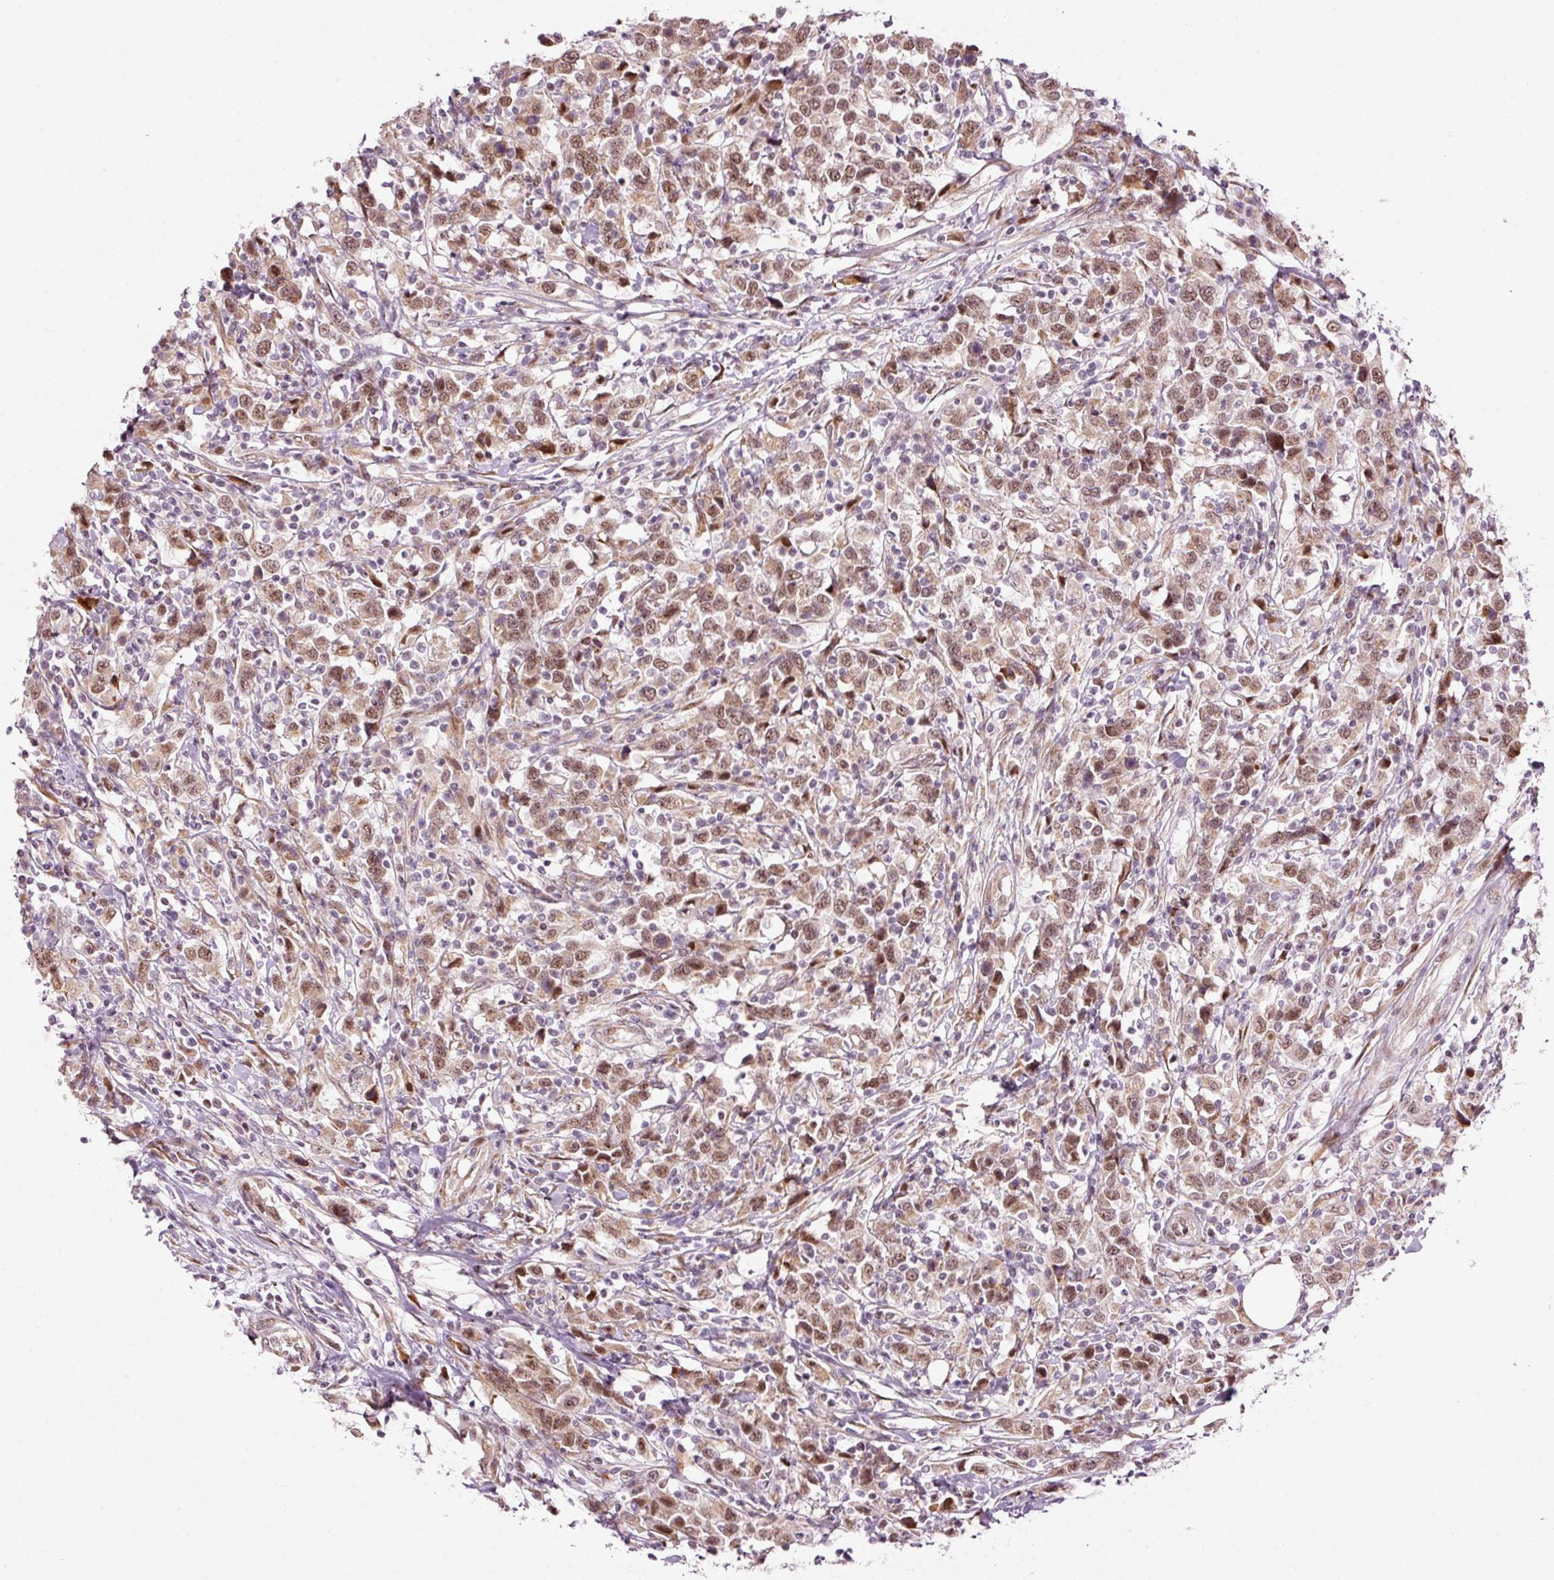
{"staining": {"intensity": "moderate", "quantity": ">75%", "location": "nuclear"}, "tissue": "urothelial cancer", "cell_type": "Tumor cells", "image_type": "cancer", "snomed": [{"axis": "morphology", "description": "Urothelial carcinoma, High grade"}, {"axis": "topography", "description": "Urinary bladder"}], "caption": "Protein analysis of urothelial cancer tissue reveals moderate nuclear expression in approximately >75% of tumor cells.", "gene": "ANKRD20A1", "patient": {"sex": "male", "age": 61}}